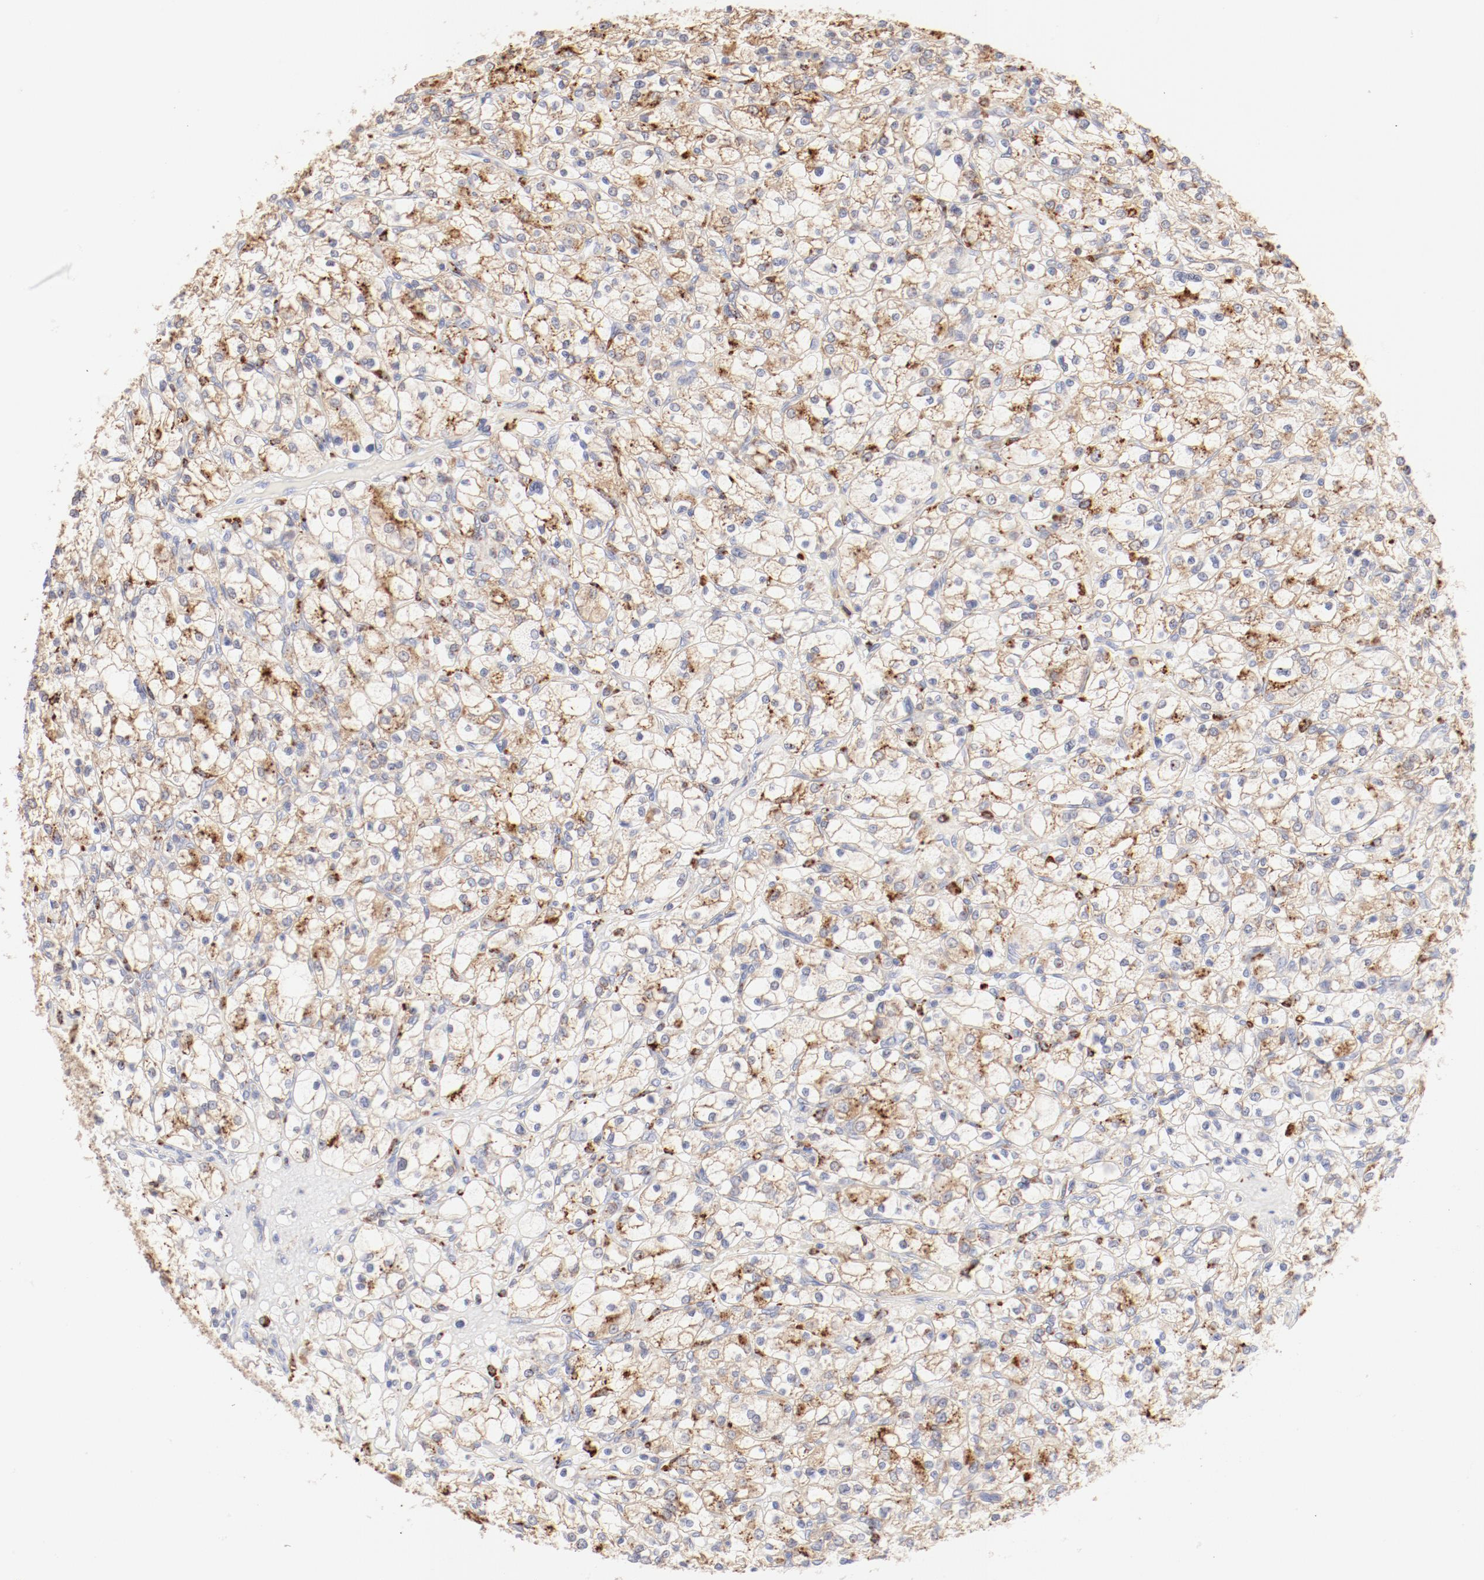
{"staining": {"intensity": "moderate", "quantity": ">75%", "location": "cytoplasmic/membranous"}, "tissue": "renal cancer", "cell_type": "Tumor cells", "image_type": "cancer", "snomed": [{"axis": "morphology", "description": "Adenocarcinoma, NOS"}, {"axis": "topography", "description": "Kidney"}], "caption": "Renal cancer stained for a protein (brown) reveals moderate cytoplasmic/membranous positive staining in about >75% of tumor cells.", "gene": "CTSH", "patient": {"sex": "female", "age": 83}}